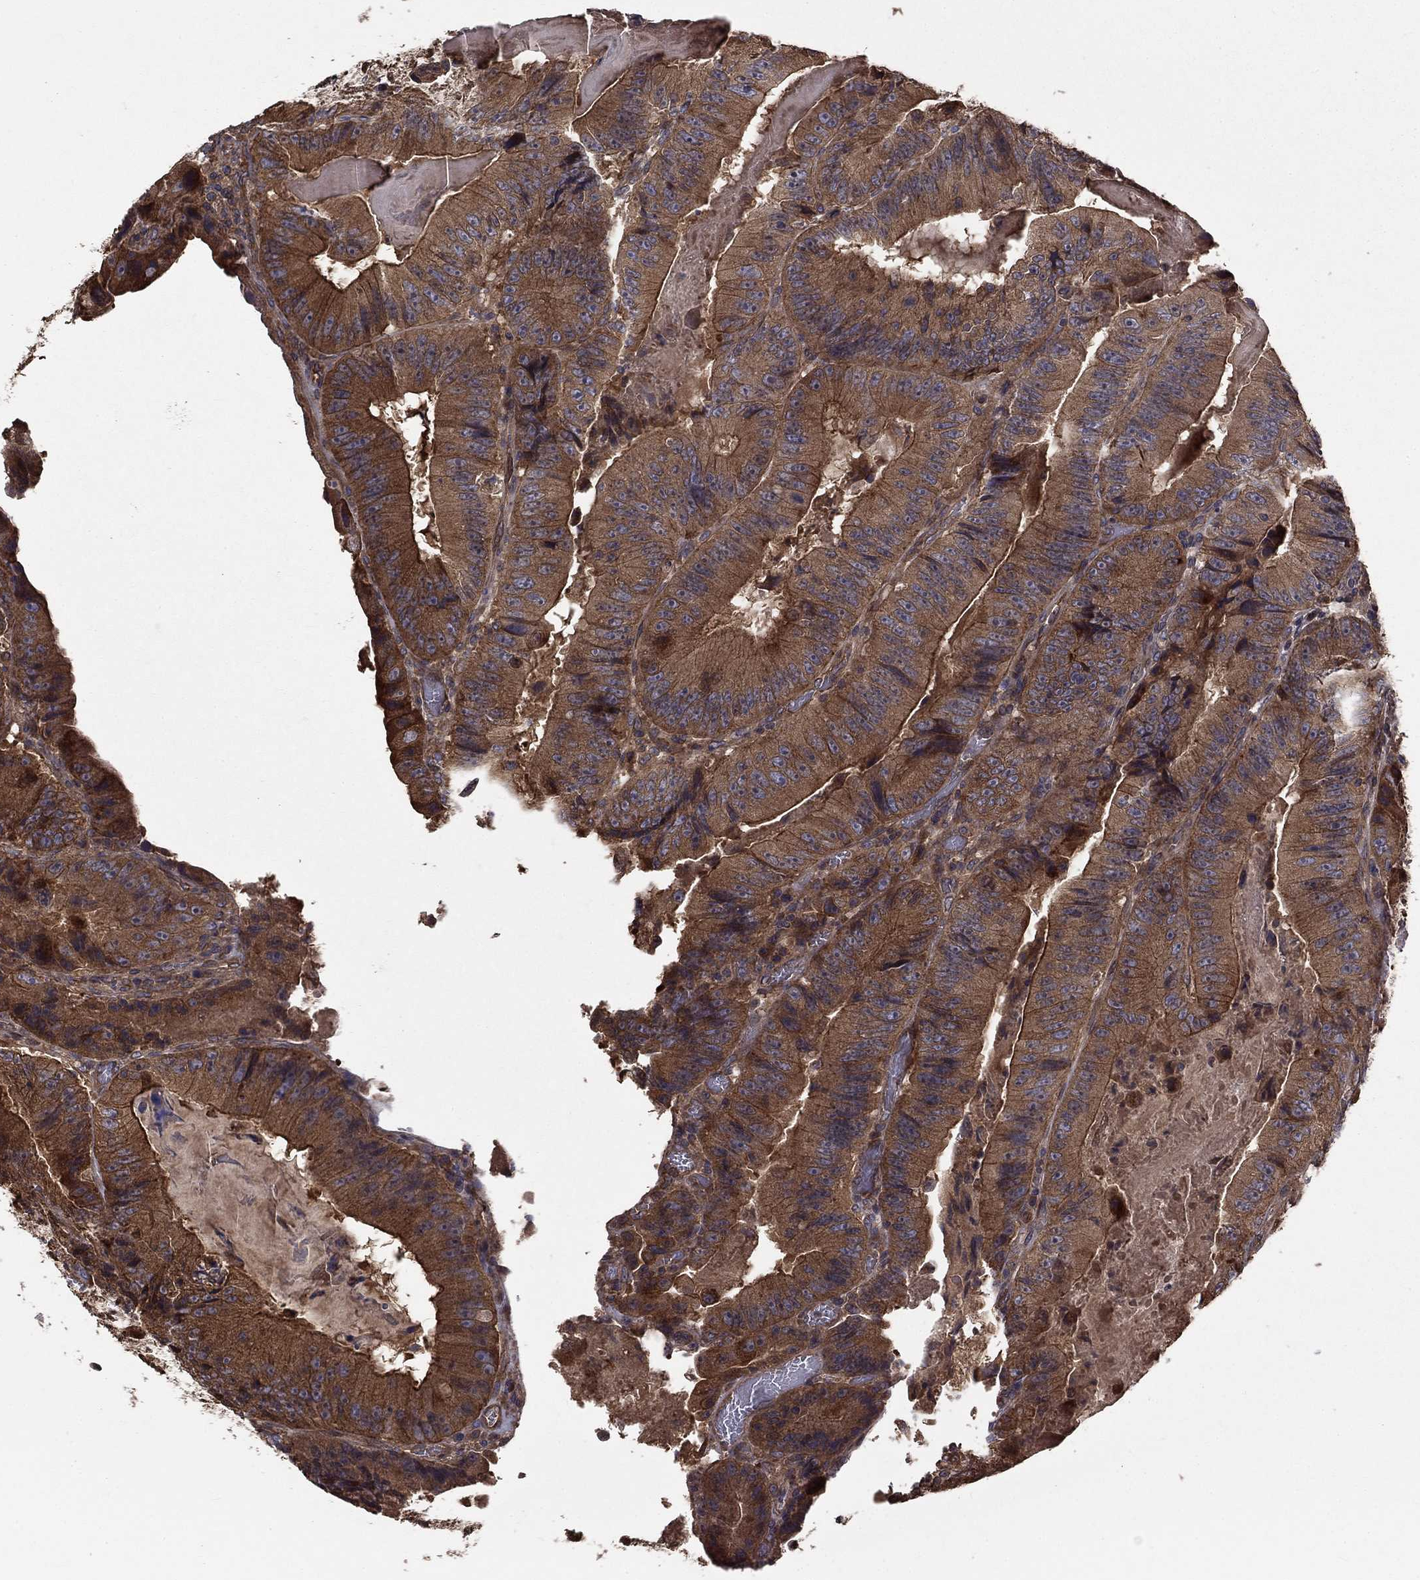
{"staining": {"intensity": "strong", "quantity": "25%-75%", "location": "cytoplasmic/membranous"}, "tissue": "colorectal cancer", "cell_type": "Tumor cells", "image_type": "cancer", "snomed": [{"axis": "morphology", "description": "Adenocarcinoma, NOS"}, {"axis": "topography", "description": "Colon"}], "caption": "High-power microscopy captured an immunohistochemistry (IHC) image of colorectal cancer, revealing strong cytoplasmic/membranous staining in approximately 25%-75% of tumor cells.", "gene": "BABAM2", "patient": {"sex": "female", "age": 86}}